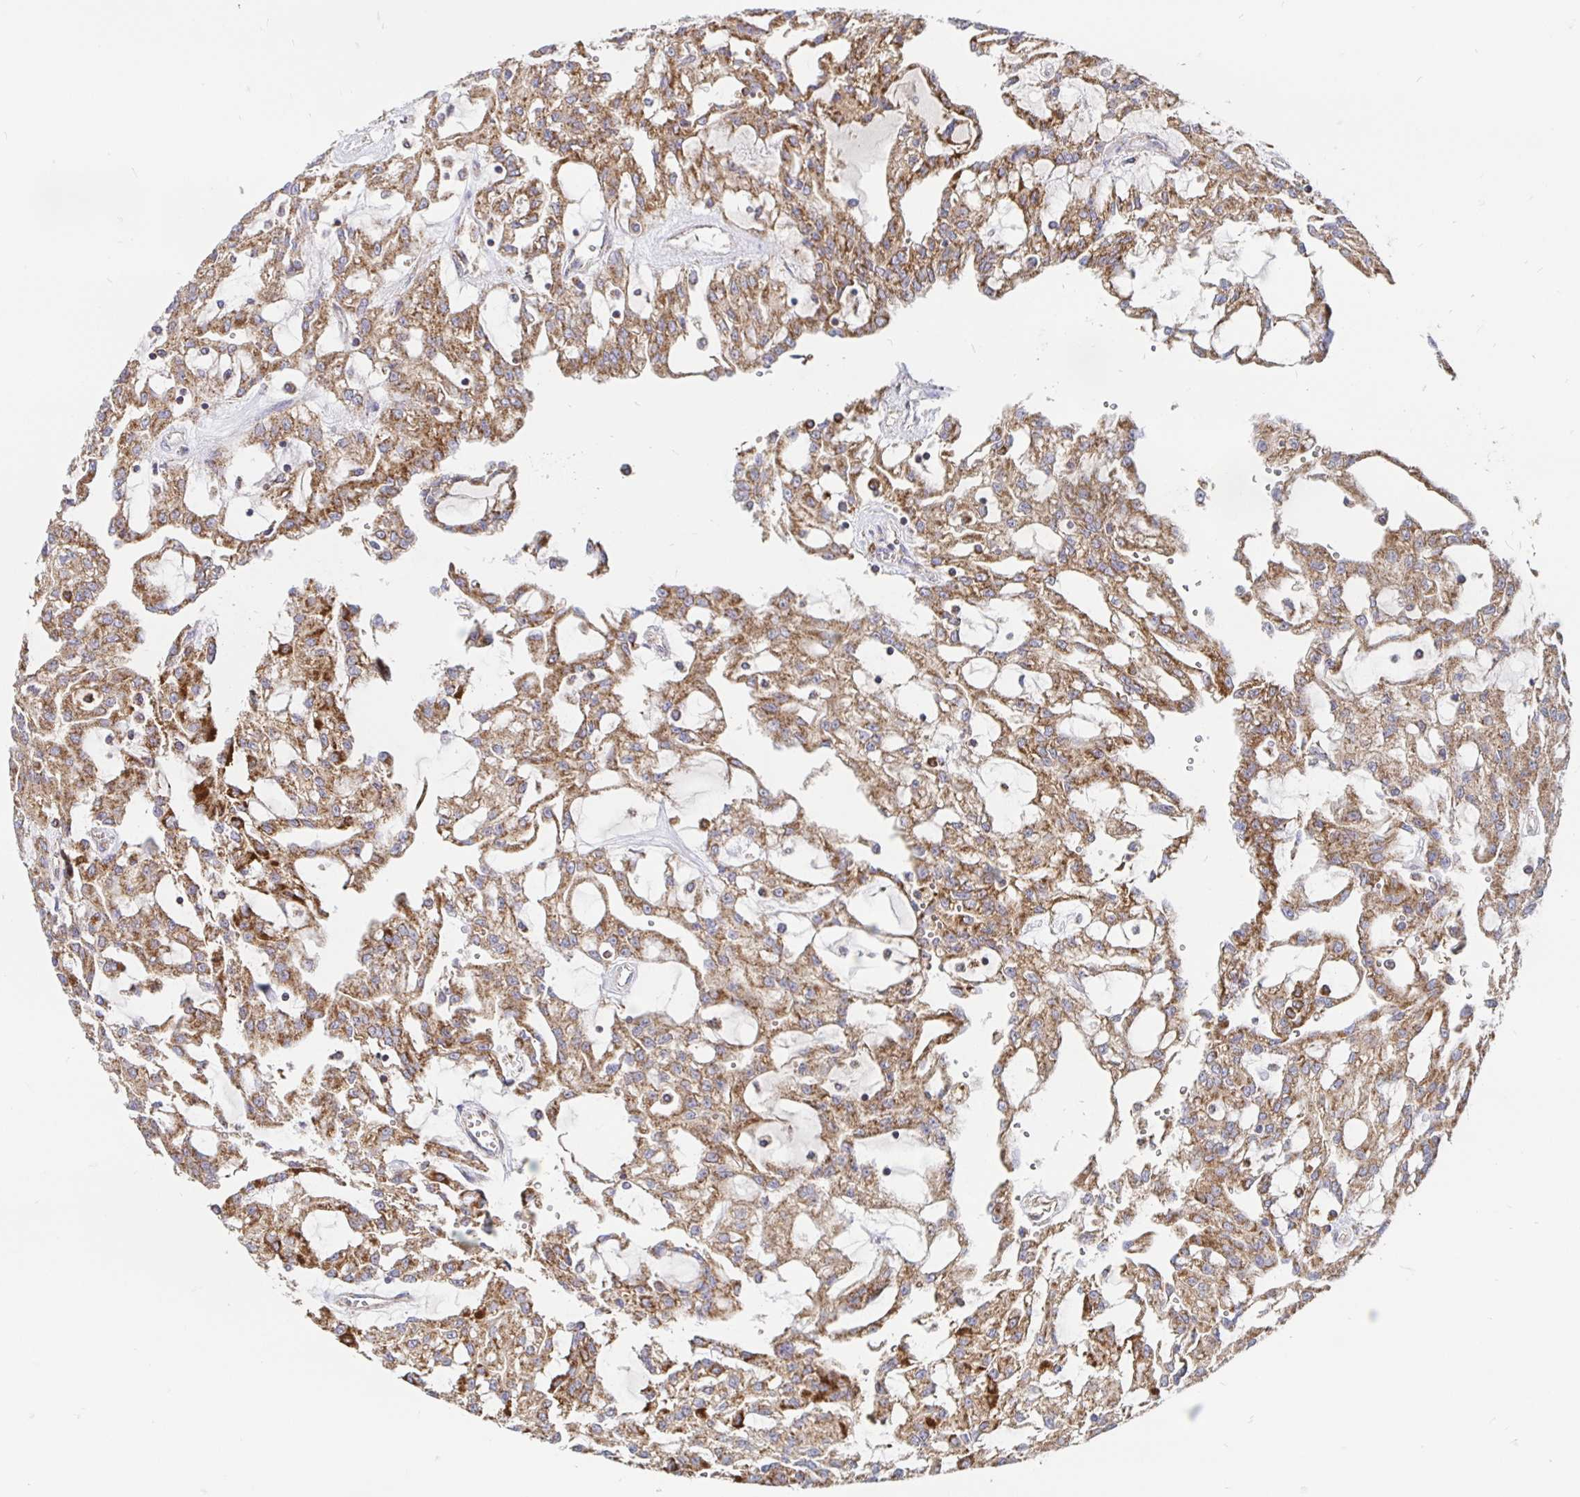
{"staining": {"intensity": "strong", "quantity": ">75%", "location": "cytoplasmic/membranous"}, "tissue": "renal cancer", "cell_type": "Tumor cells", "image_type": "cancer", "snomed": [{"axis": "morphology", "description": "Adenocarcinoma, NOS"}, {"axis": "topography", "description": "Kidney"}], "caption": "Renal adenocarcinoma stained with DAB immunohistochemistry (IHC) reveals high levels of strong cytoplasmic/membranous staining in approximately >75% of tumor cells.", "gene": "PRDX3", "patient": {"sex": "male", "age": 63}}